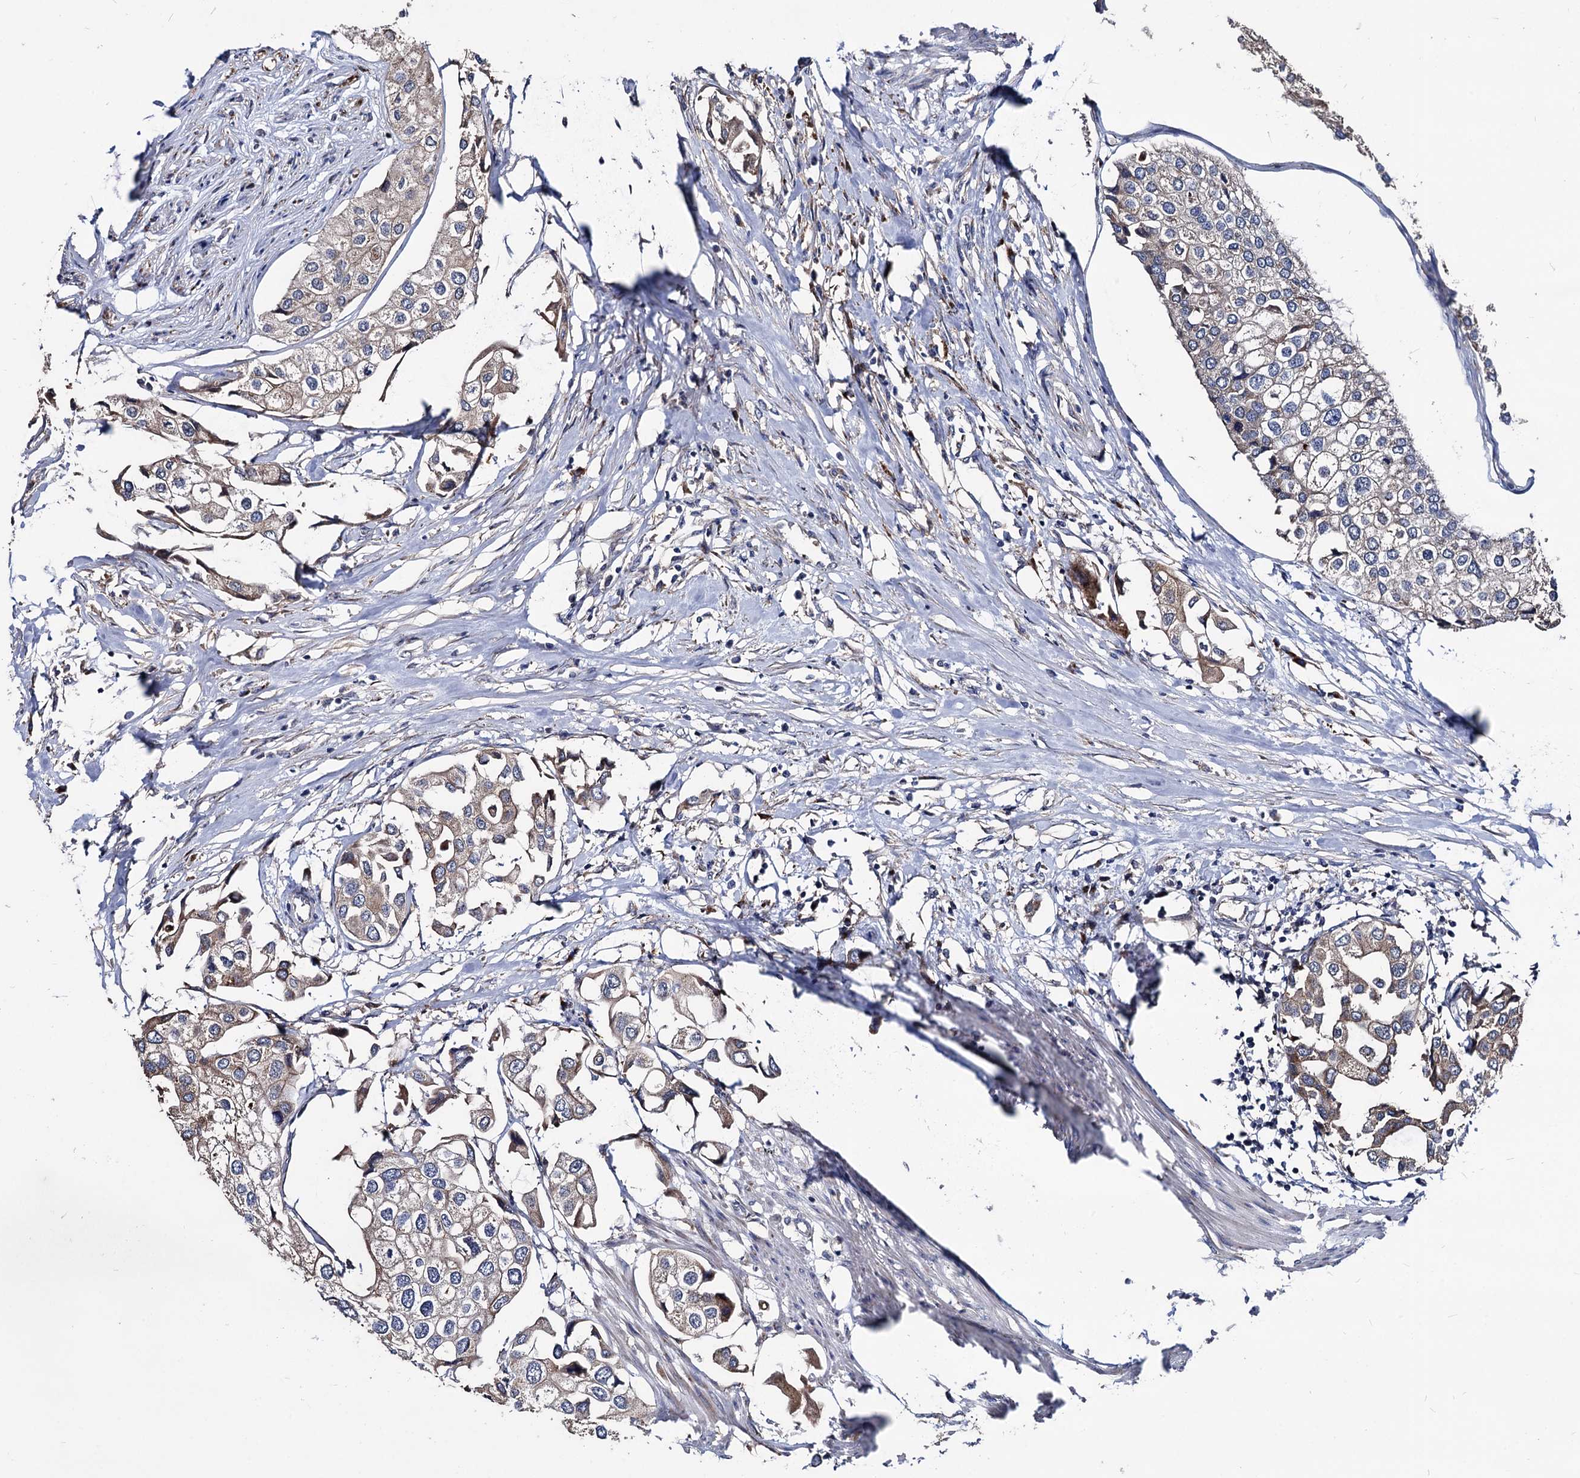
{"staining": {"intensity": "weak", "quantity": "<25%", "location": "cytoplasmic/membranous"}, "tissue": "urothelial cancer", "cell_type": "Tumor cells", "image_type": "cancer", "snomed": [{"axis": "morphology", "description": "Urothelial carcinoma, High grade"}, {"axis": "topography", "description": "Urinary bladder"}], "caption": "The histopathology image reveals no significant staining in tumor cells of urothelial cancer.", "gene": "SMAGP", "patient": {"sex": "male", "age": 64}}